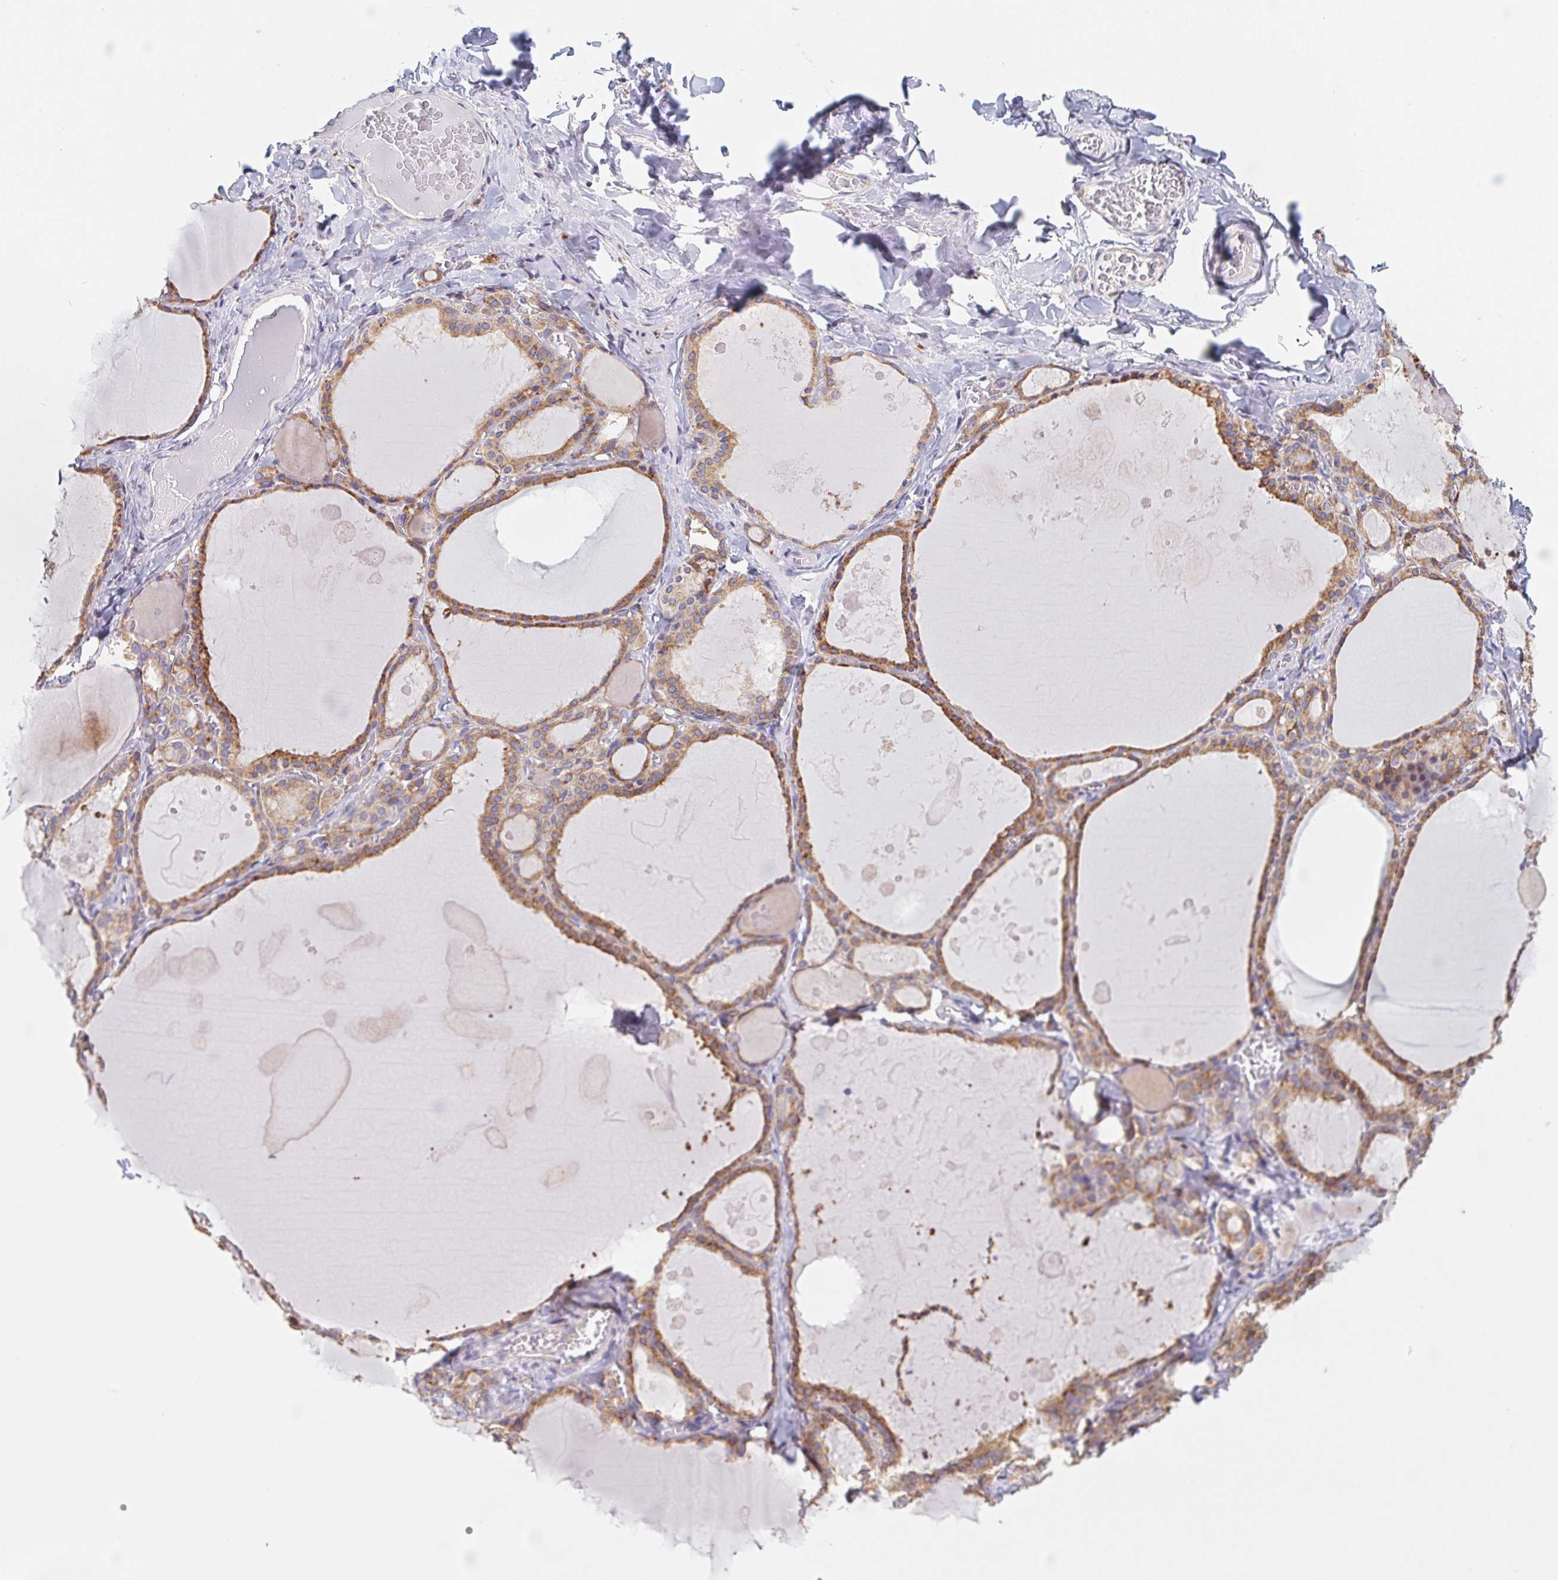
{"staining": {"intensity": "moderate", "quantity": ">75%", "location": "cytoplasmic/membranous"}, "tissue": "thyroid gland", "cell_type": "Glandular cells", "image_type": "normal", "snomed": [{"axis": "morphology", "description": "Normal tissue, NOS"}, {"axis": "topography", "description": "Thyroid gland"}], "caption": "Immunohistochemistry (IHC) (DAB (3,3'-diaminobenzidine)) staining of normal human thyroid gland shows moderate cytoplasmic/membranous protein positivity in approximately >75% of glandular cells. The protein of interest is stained brown, and the nuclei are stained in blue (DAB IHC with brightfield microscopy, high magnification).", "gene": "ADAM8", "patient": {"sex": "male", "age": 56}}